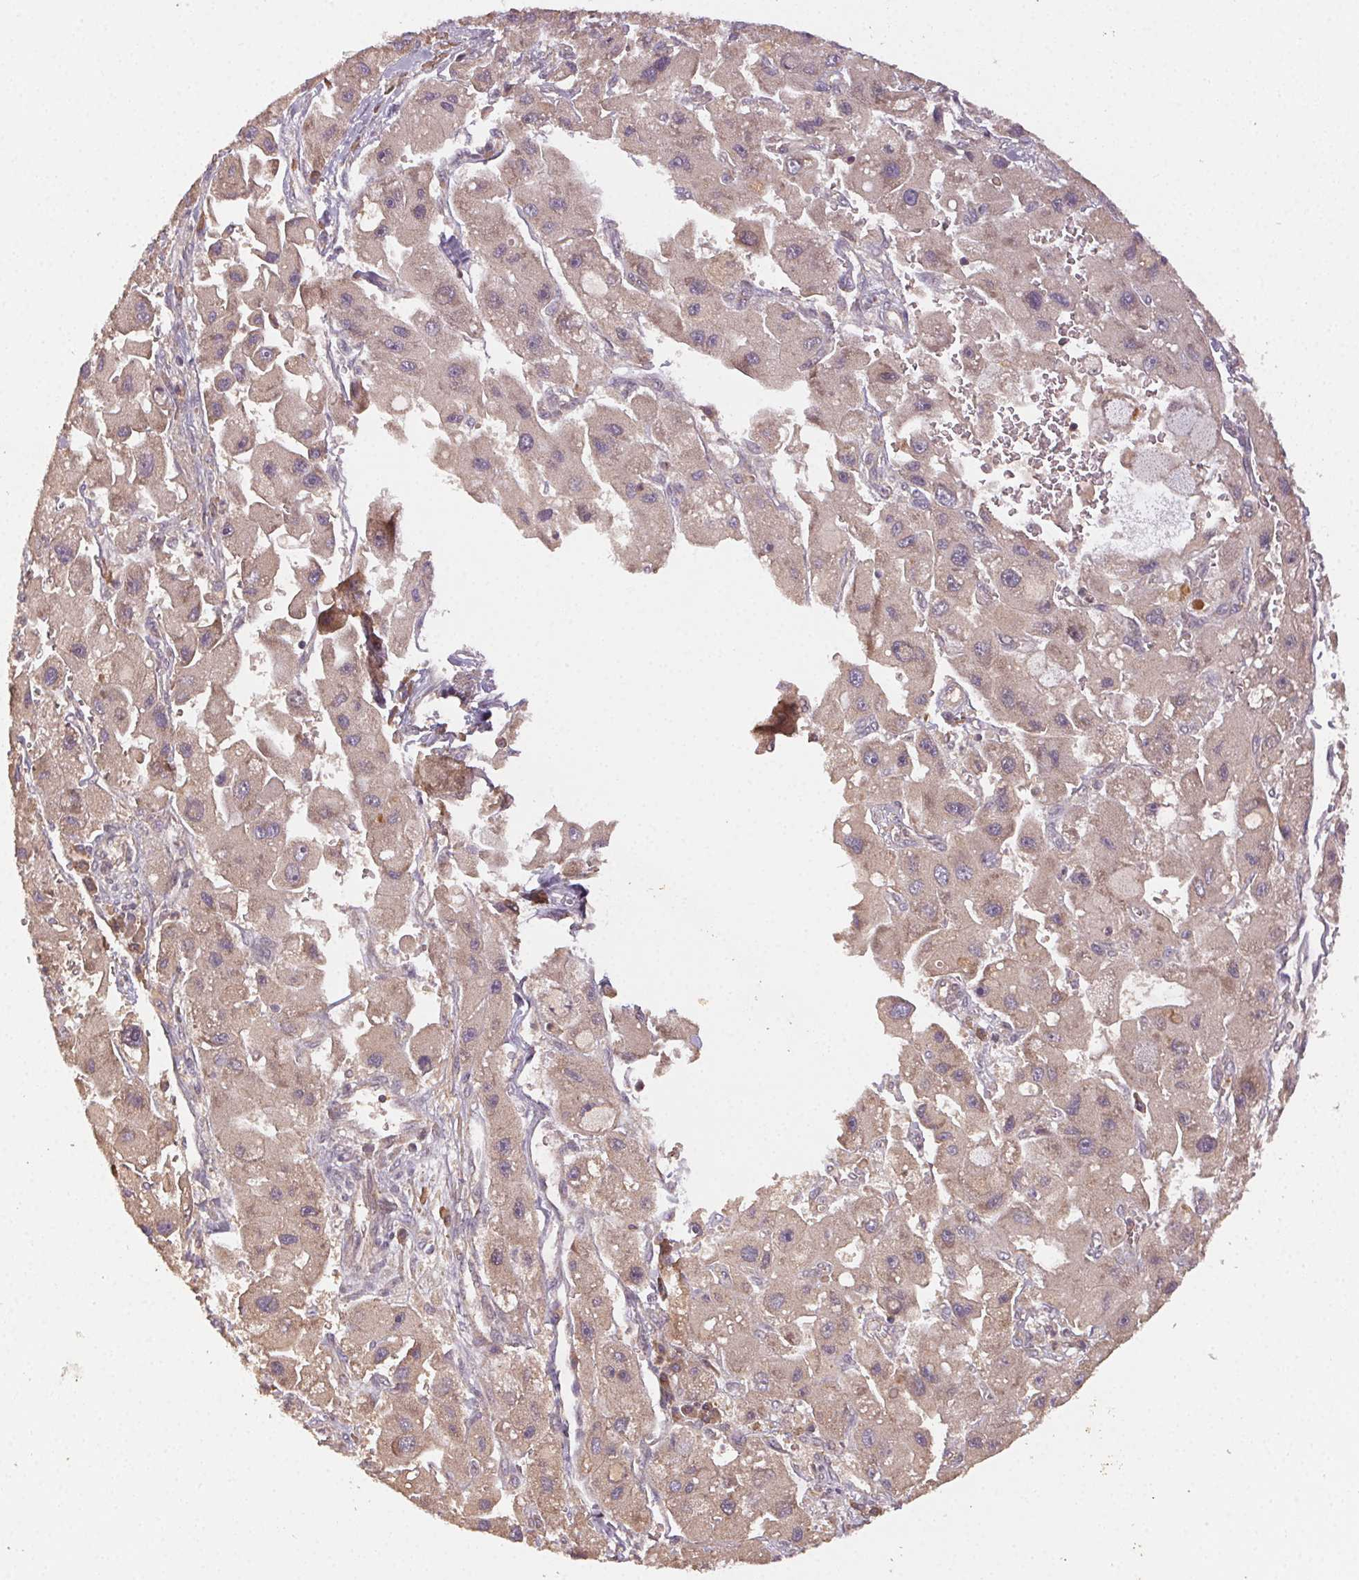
{"staining": {"intensity": "weak", "quantity": "25%-75%", "location": "cytoplasmic/membranous"}, "tissue": "liver cancer", "cell_type": "Tumor cells", "image_type": "cancer", "snomed": [{"axis": "morphology", "description": "Carcinoma, Hepatocellular, NOS"}, {"axis": "topography", "description": "Liver"}], "caption": "The image displays a brown stain indicating the presence of a protein in the cytoplasmic/membranous of tumor cells in liver hepatocellular carcinoma.", "gene": "RALA", "patient": {"sex": "male", "age": 24}}